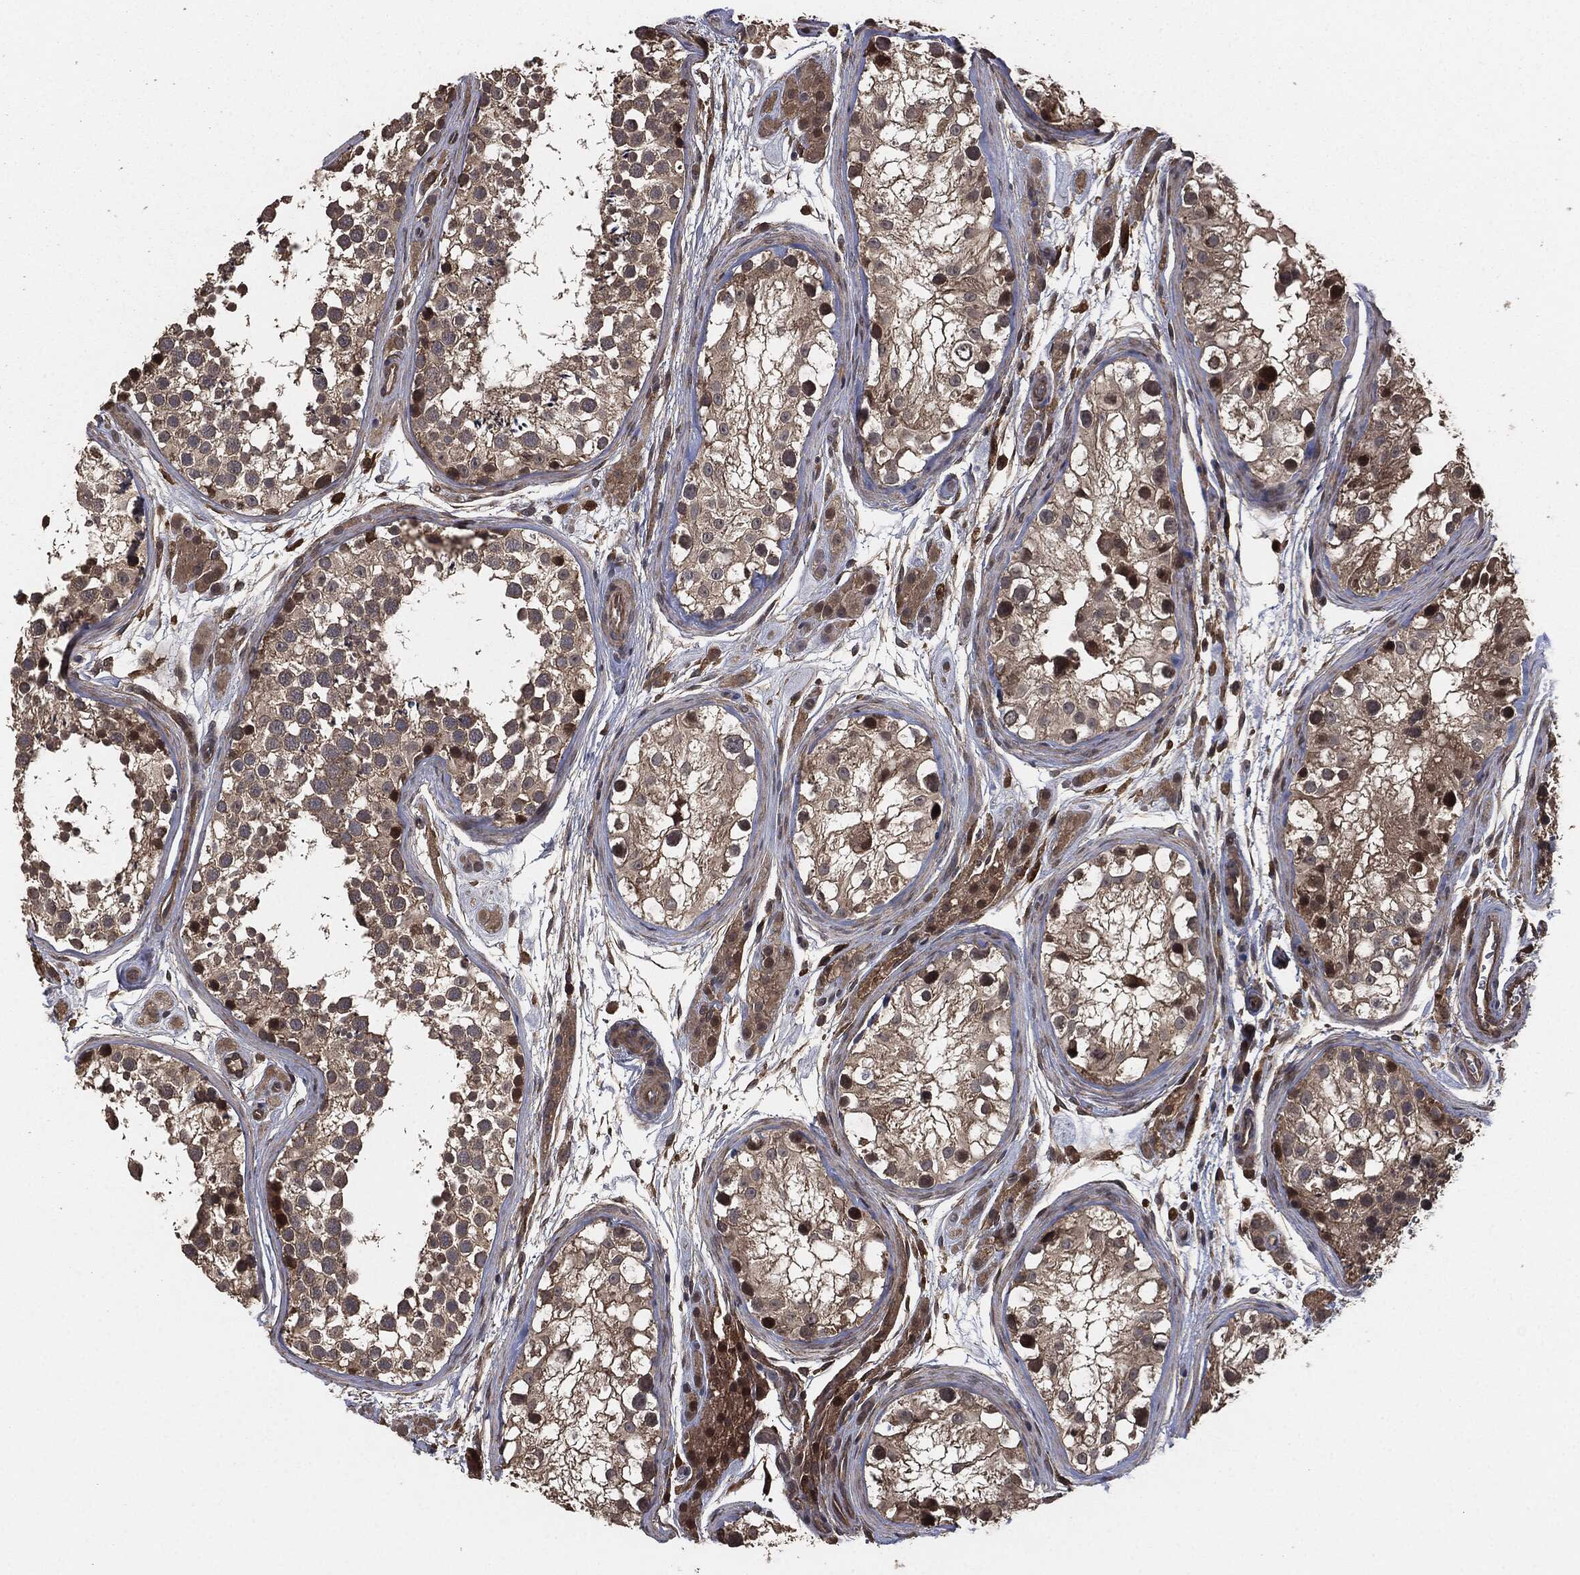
{"staining": {"intensity": "strong", "quantity": "<25%", "location": "cytoplasmic/membranous"}, "tissue": "testis", "cell_type": "Cells in seminiferous ducts", "image_type": "normal", "snomed": [{"axis": "morphology", "description": "Normal tissue, NOS"}, {"axis": "topography", "description": "Testis"}], "caption": "The photomicrograph displays immunohistochemical staining of benign testis. There is strong cytoplasmic/membranous positivity is present in approximately <25% of cells in seminiferous ducts. (DAB IHC with brightfield microscopy, high magnification).", "gene": "ERBIN", "patient": {"sex": "male", "age": 31}}